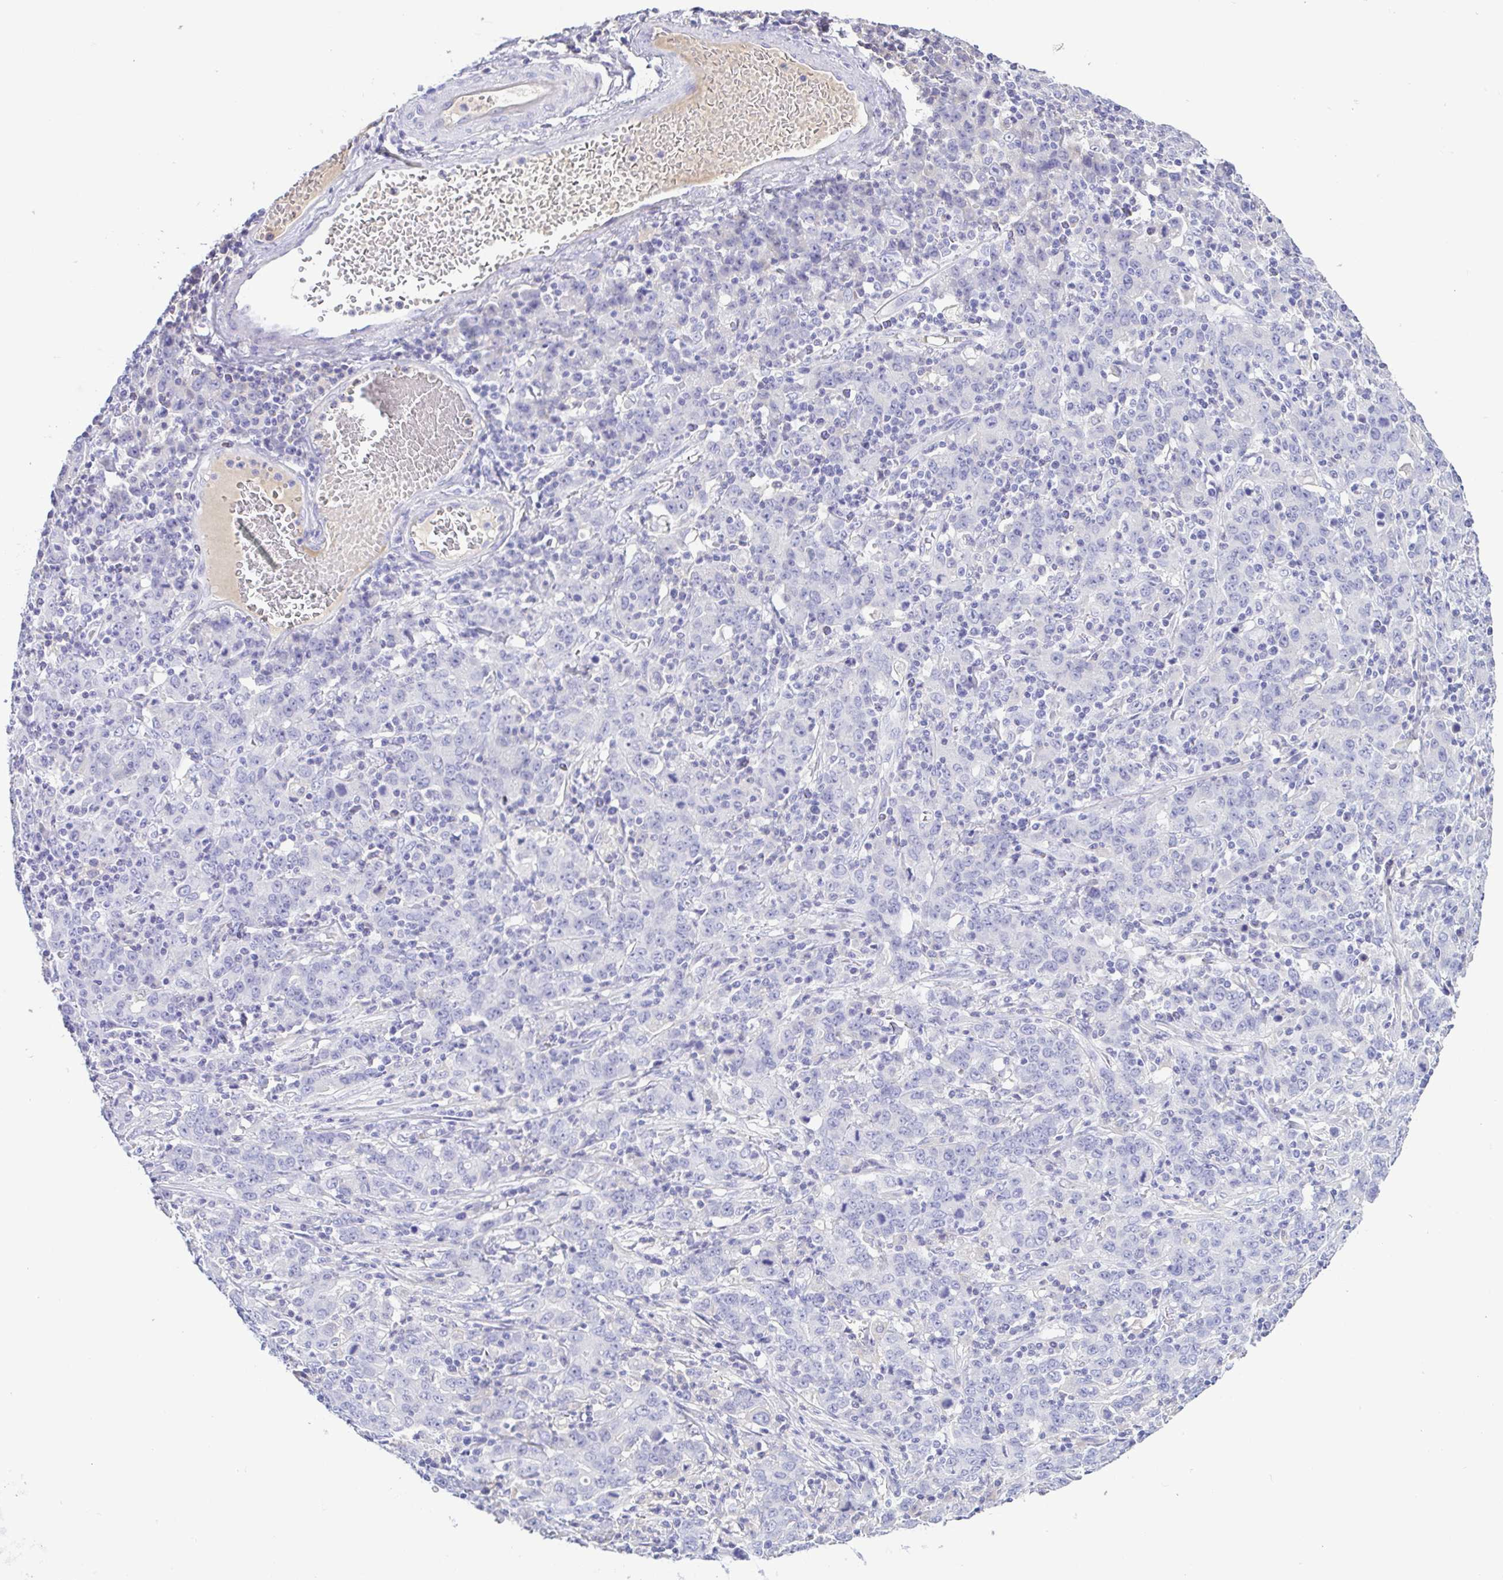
{"staining": {"intensity": "negative", "quantity": "none", "location": "none"}, "tissue": "stomach cancer", "cell_type": "Tumor cells", "image_type": "cancer", "snomed": [{"axis": "morphology", "description": "Adenocarcinoma, NOS"}, {"axis": "topography", "description": "Stomach, upper"}], "caption": "Immunohistochemistry of adenocarcinoma (stomach) shows no expression in tumor cells.", "gene": "A1BG", "patient": {"sex": "male", "age": 69}}